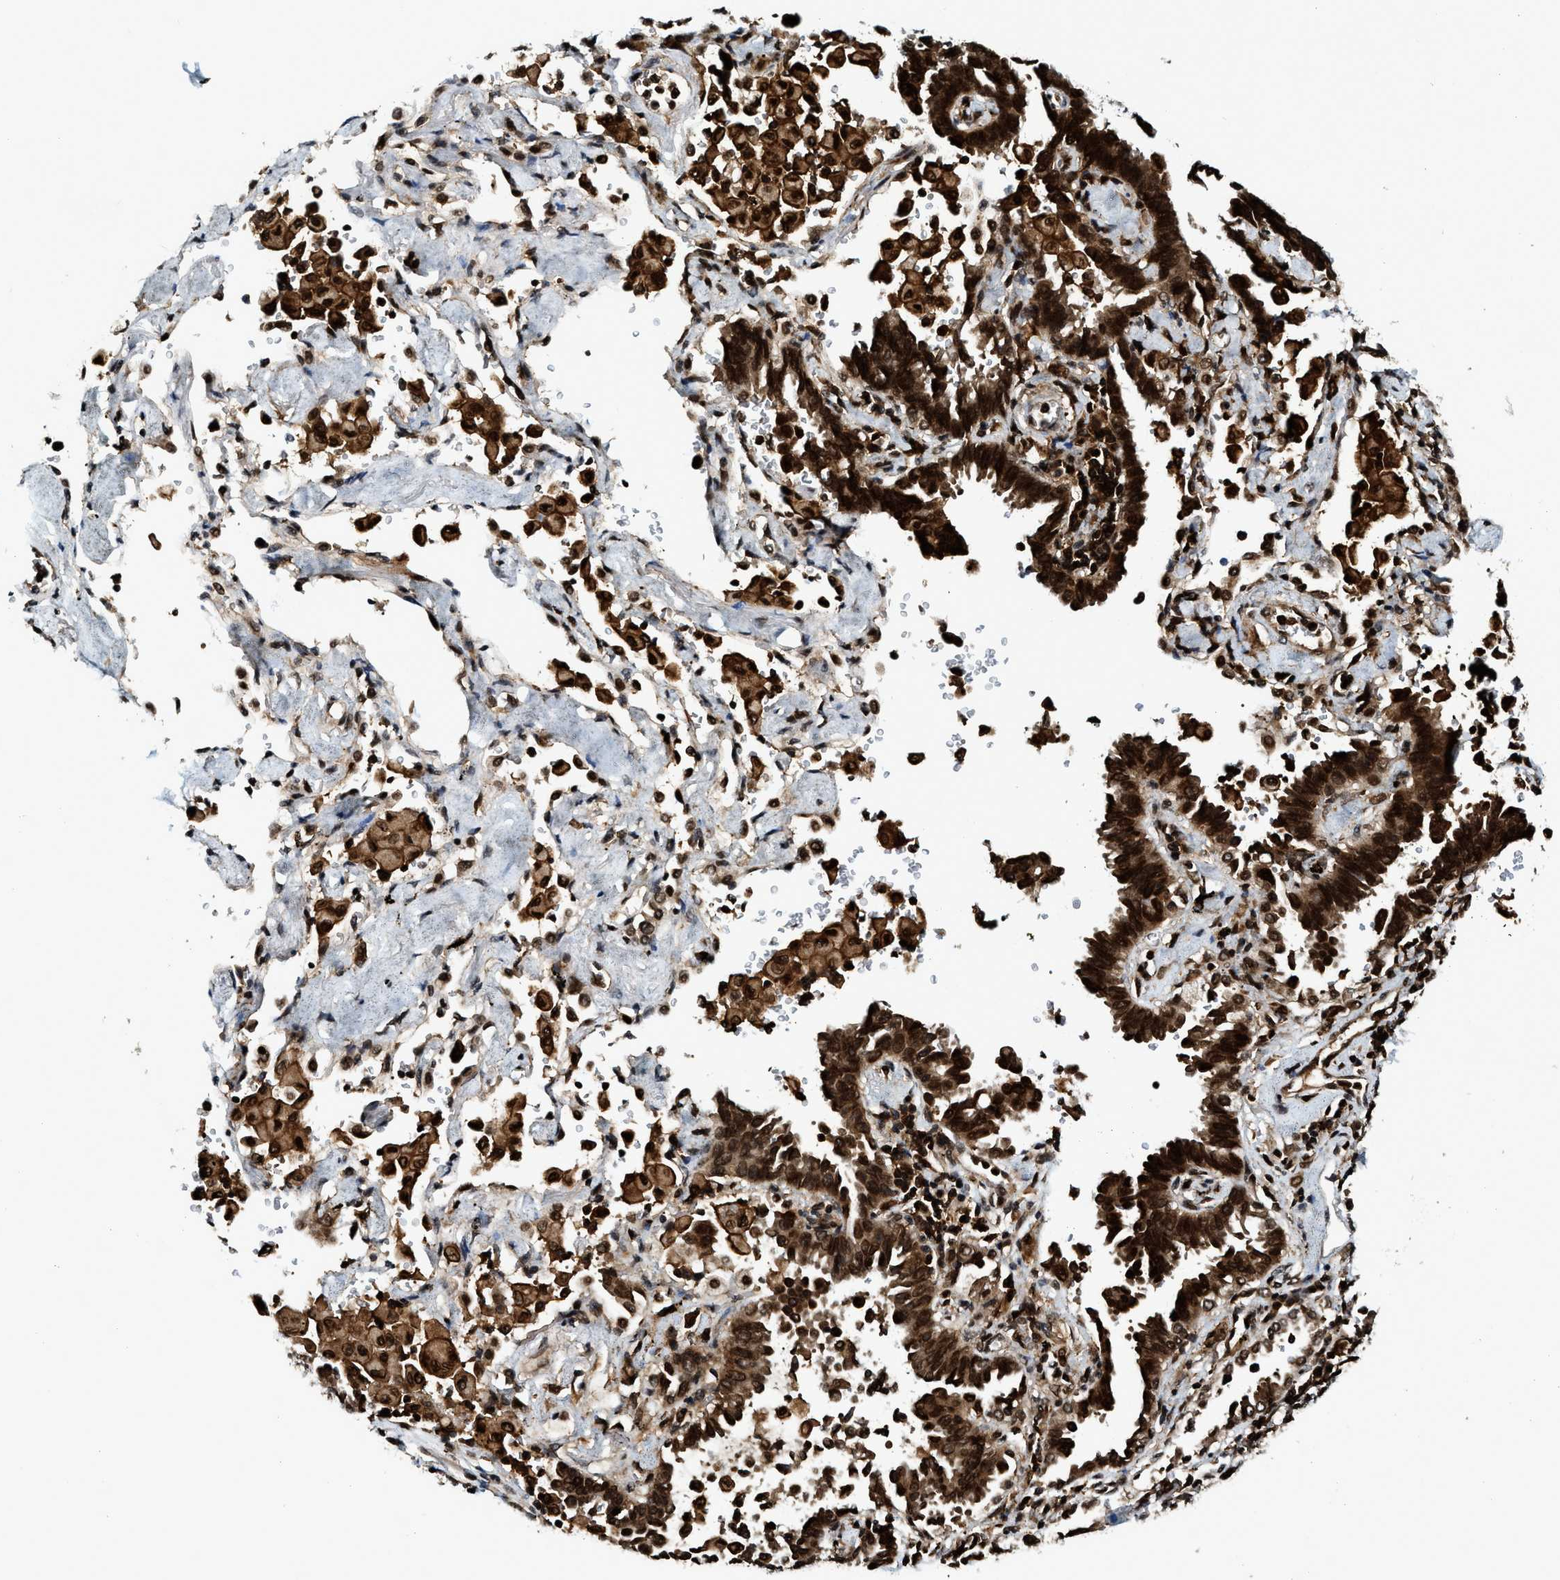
{"staining": {"intensity": "strong", "quantity": ">75%", "location": "cytoplasmic/membranous,nuclear"}, "tissue": "lung cancer", "cell_type": "Tumor cells", "image_type": "cancer", "snomed": [{"axis": "morphology", "description": "Adenocarcinoma, NOS"}, {"axis": "topography", "description": "Lung"}], "caption": "Protein expression analysis of human lung cancer (adenocarcinoma) reveals strong cytoplasmic/membranous and nuclear expression in about >75% of tumor cells.", "gene": "MDM2", "patient": {"sex": "female", "age": 64}}